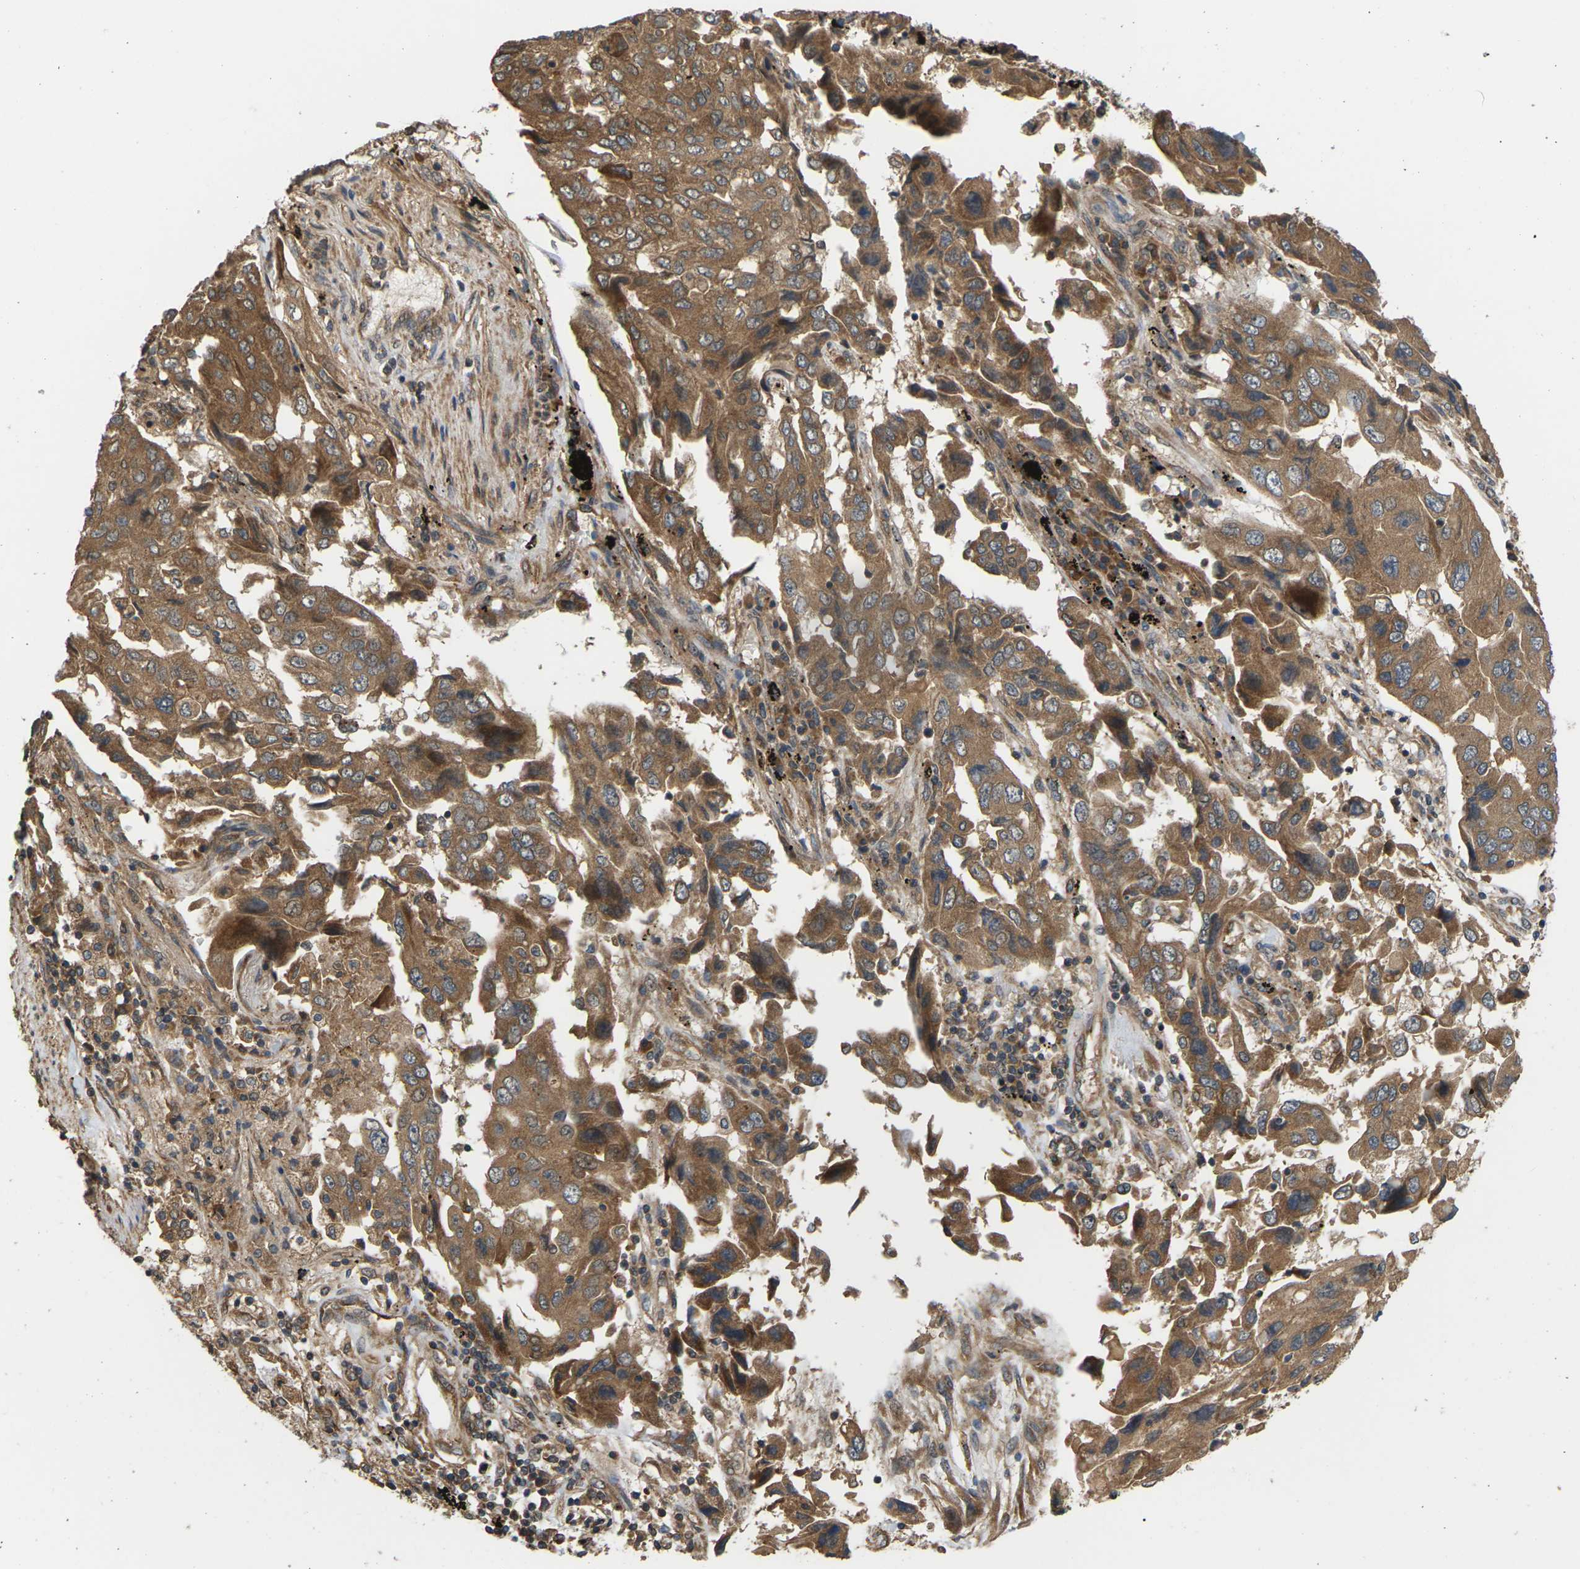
{"staining": {"intensity": "moderate", "quantity": ">75%", "location": "cytoplasmic/membranous"}, "tissue": "lung cancer", "cell_type": "Tumor cells", "image_type": "cancer", "snomed": [{"axis": "morphology", "description": "Adenocarcinoma, NOS"}, {"axis": "topography", "description": "Lung"}], "caption": "IHC staining of lung cancer, which shows medium levels of moderate cytoplasmic/membranous staining in approximately >75% of tumor cells indicating moderate cytoplasmic/membranous protein positivity. The staining was performed using DAB (brown) for protein detection and nuclei were counterstained in hematoxylin (blue).", "gene": "NRAS", "patient": {"sex": "female", "age": 65}}